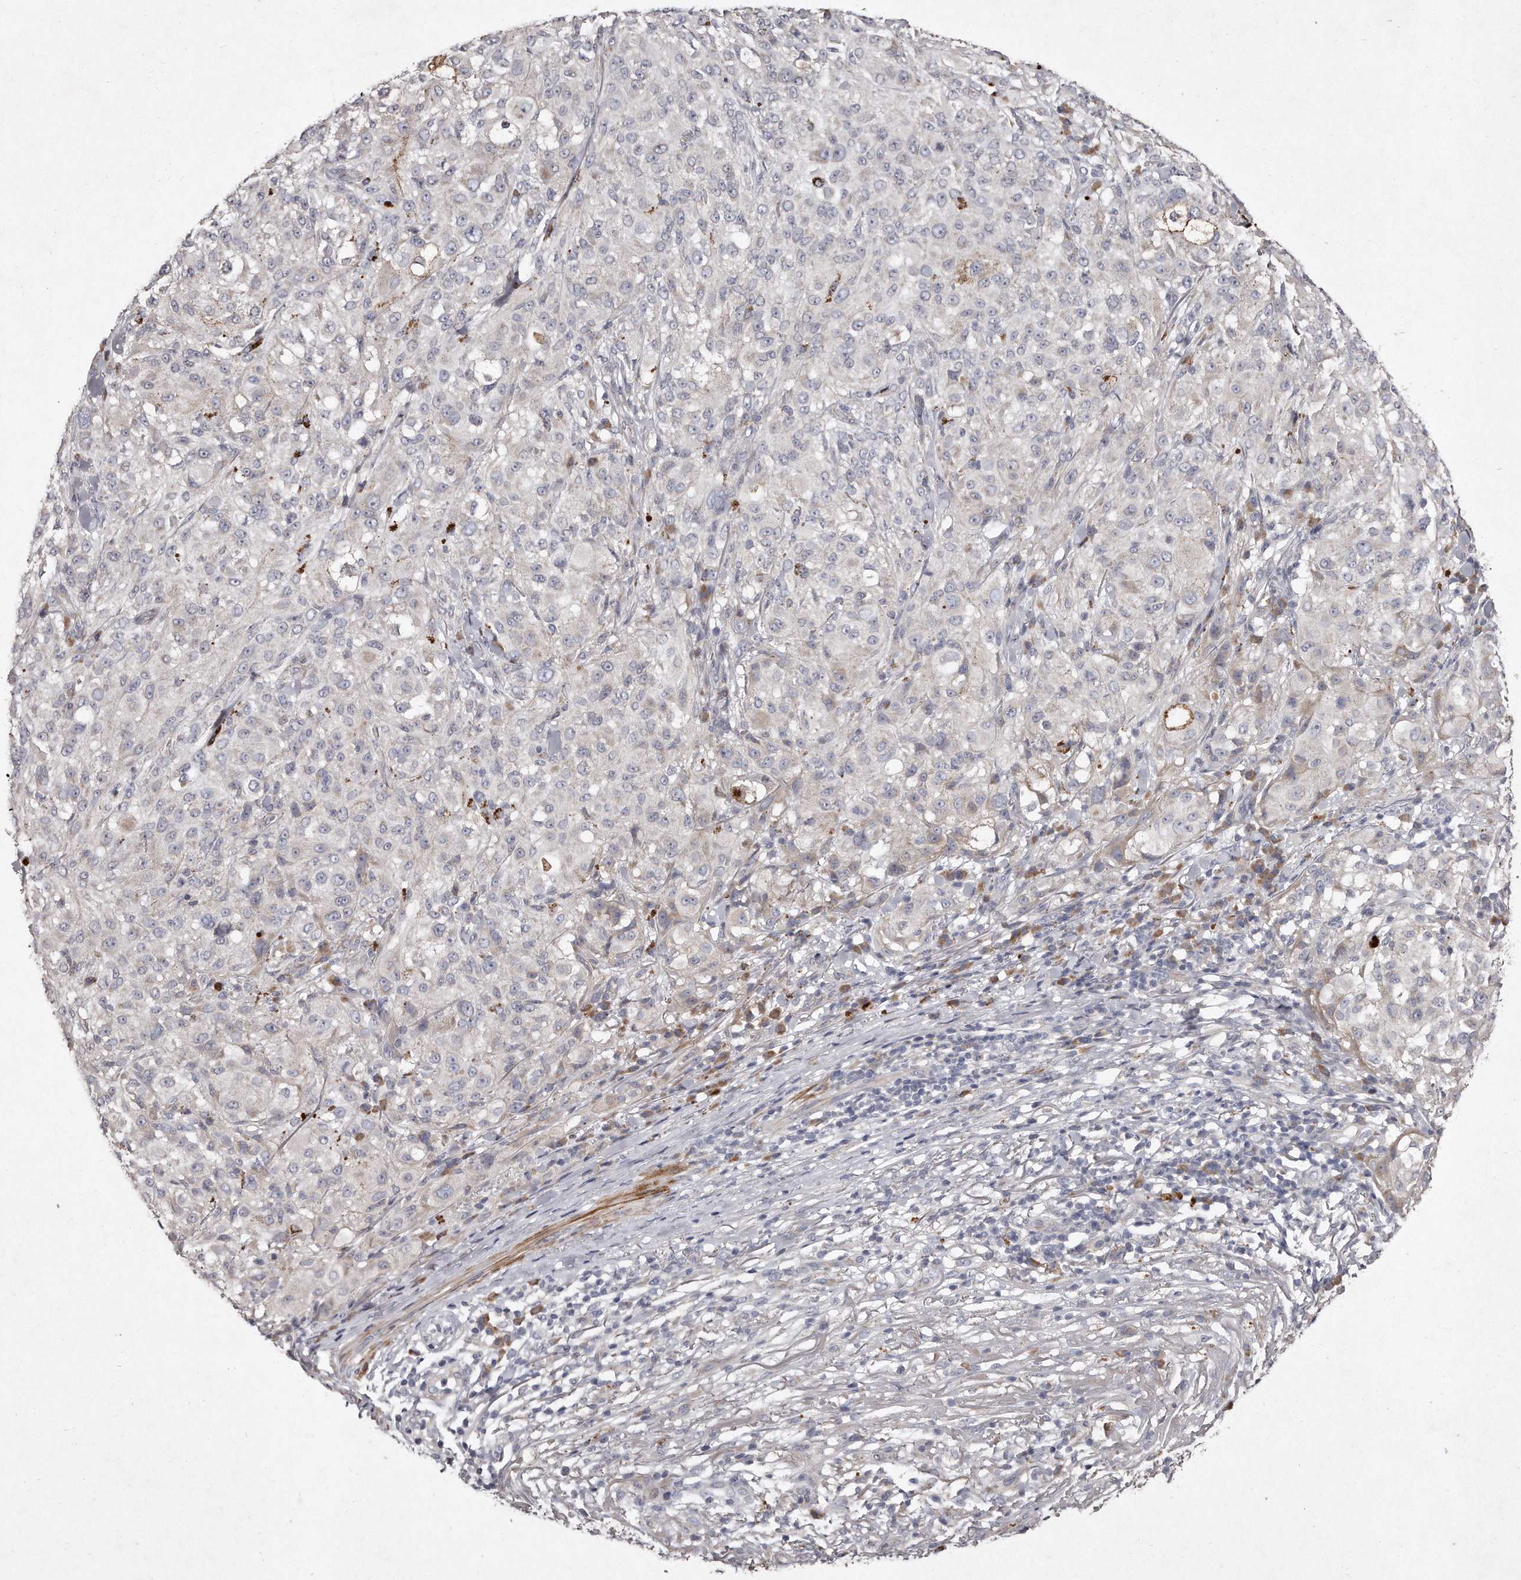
{"staining": {"intensity": "negative", "quantity": "none", "location": "none"}, "tissue": "melanoma", "cell_type": "Tumor cells", "image_type": "cancer", "snomed": [{"axis": "morphology", "description": "Necrosis, NOS"}, {"axis": "morphology", "description": "Malignant melanoma, NOS"}, {"axis": "topography", "description": "Skin"}], "caption": "IHC histopathology image of neoplastic tissue: human melanoma stained with DAB demonstrates no significant protein expression in tumor cells. The staining is performed using DAB brown chromogen with nuclei counter-stained in using hematoxylin.", "gene": "TECR", "patient": {"sex": "female", "age": 87}}